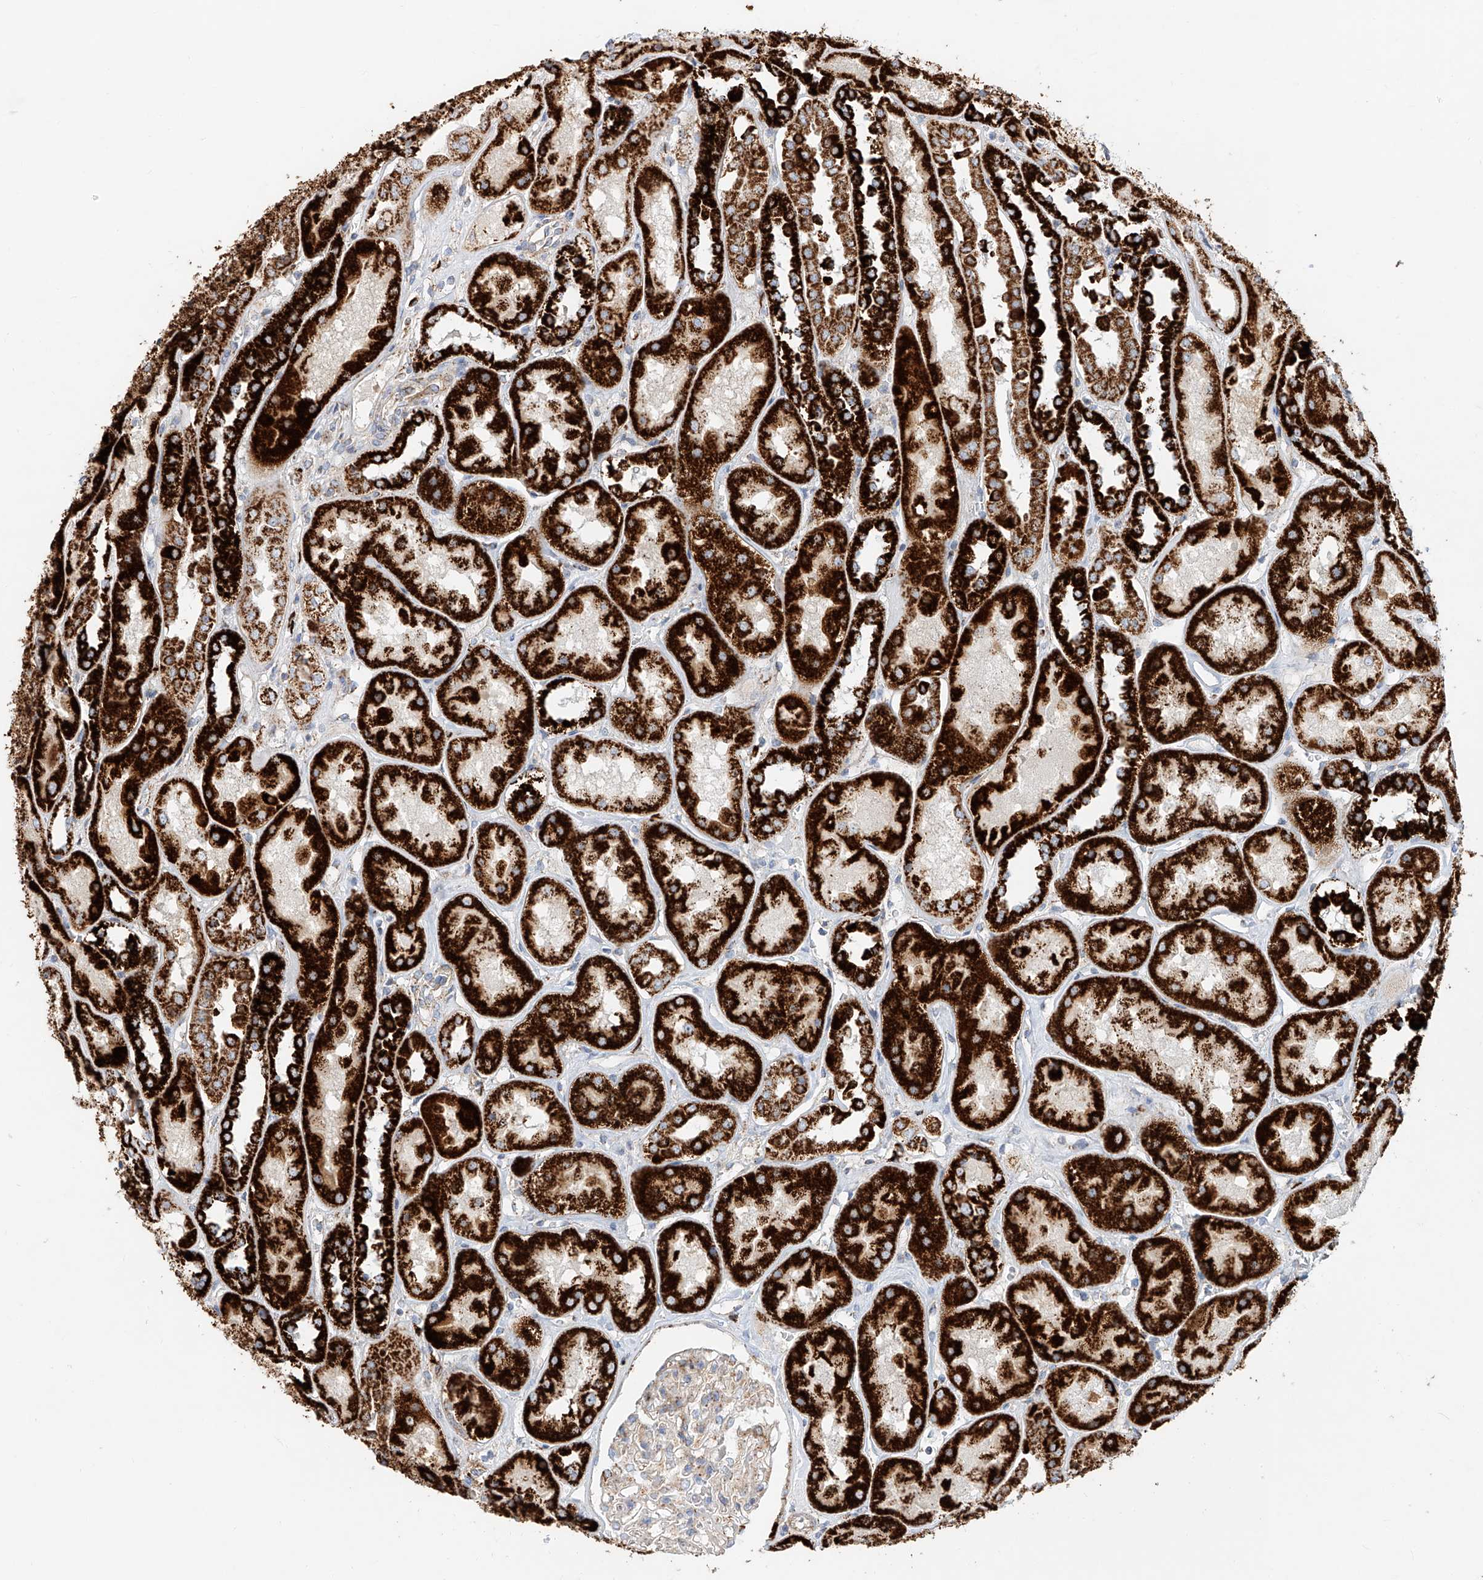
{"staining": {"intensity": "weak", "quantity": "25%-75%", "location": "cytoplasmic/membranous"}, "tissue": "kidney", "cell_type": "Cells in glomeruli", "image_type": "normal", "snomed": [{"axis": "morphology", "description": "Normal tissue, NOS"}, {"axis": "topography", "description": "Kidney"}], "caption": "Immunohistochemistry (IHC) (DAB (3,3'-diaminobenzidine)) staining of benign human kidney reveals weak cytoplasmic/membranous protein positivity in approximately 25%-75% of cells in glomeruli. (Brightfield microscopy of DAB IHC at high magnification).", "gene": "CST9", "patient": {"sex": "male", "age": 70}}